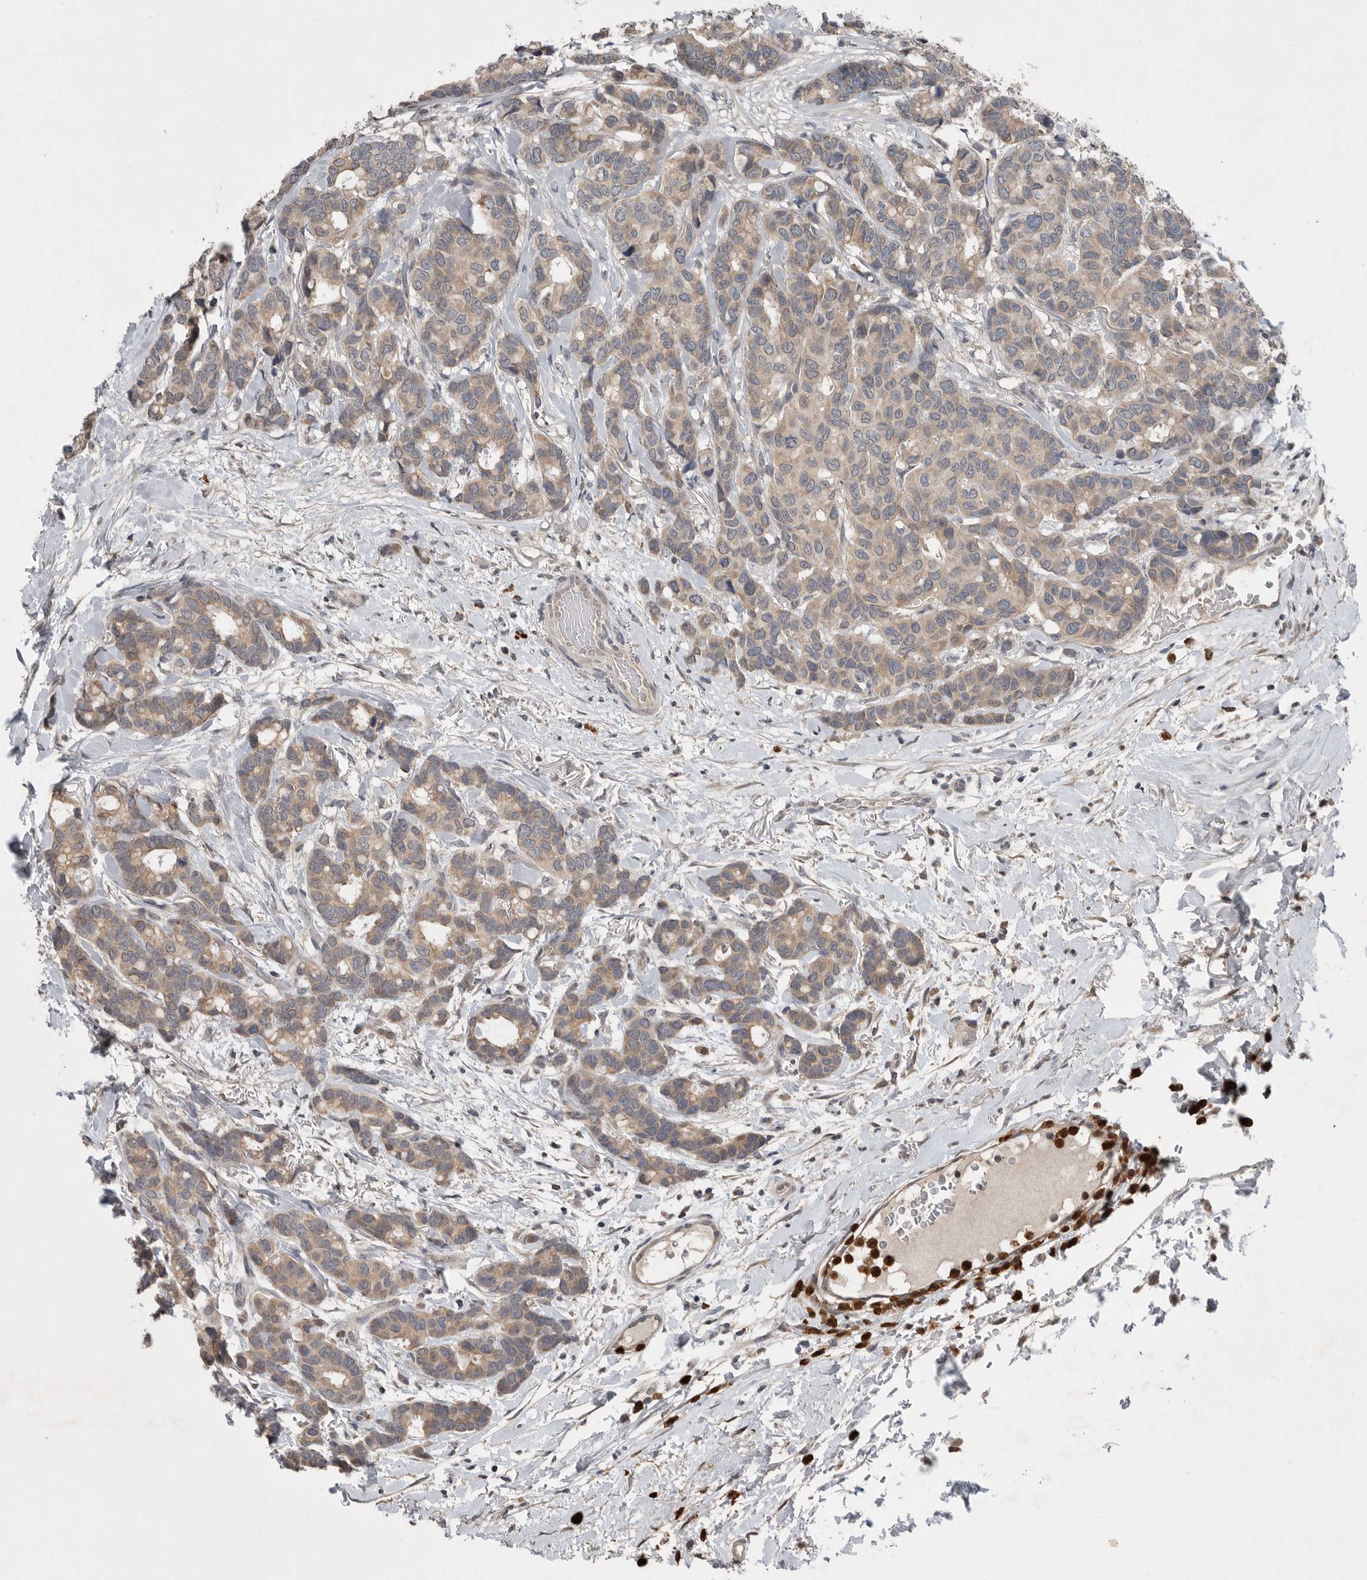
{"staining": {"intensity": "weak", "quantity": ">75%", "location": "cytoplasmic/membranous"}, "tissue": "breast cancer", "cell_type": "Tumor cells", "image_type": "cancer", "snomed": [{"axis": "morphology", "description": "Duct carcinoma"}, {"axis": "topography", "description": "Breast"}], "caption": "About >75% of tumor cells in human breast cancer show weak cytoplasmic/membranous protein expression as visualized by brown immunohistochemical staining.", "gene": "SCP2", "patient": {"sex": "female", "age": 87}}